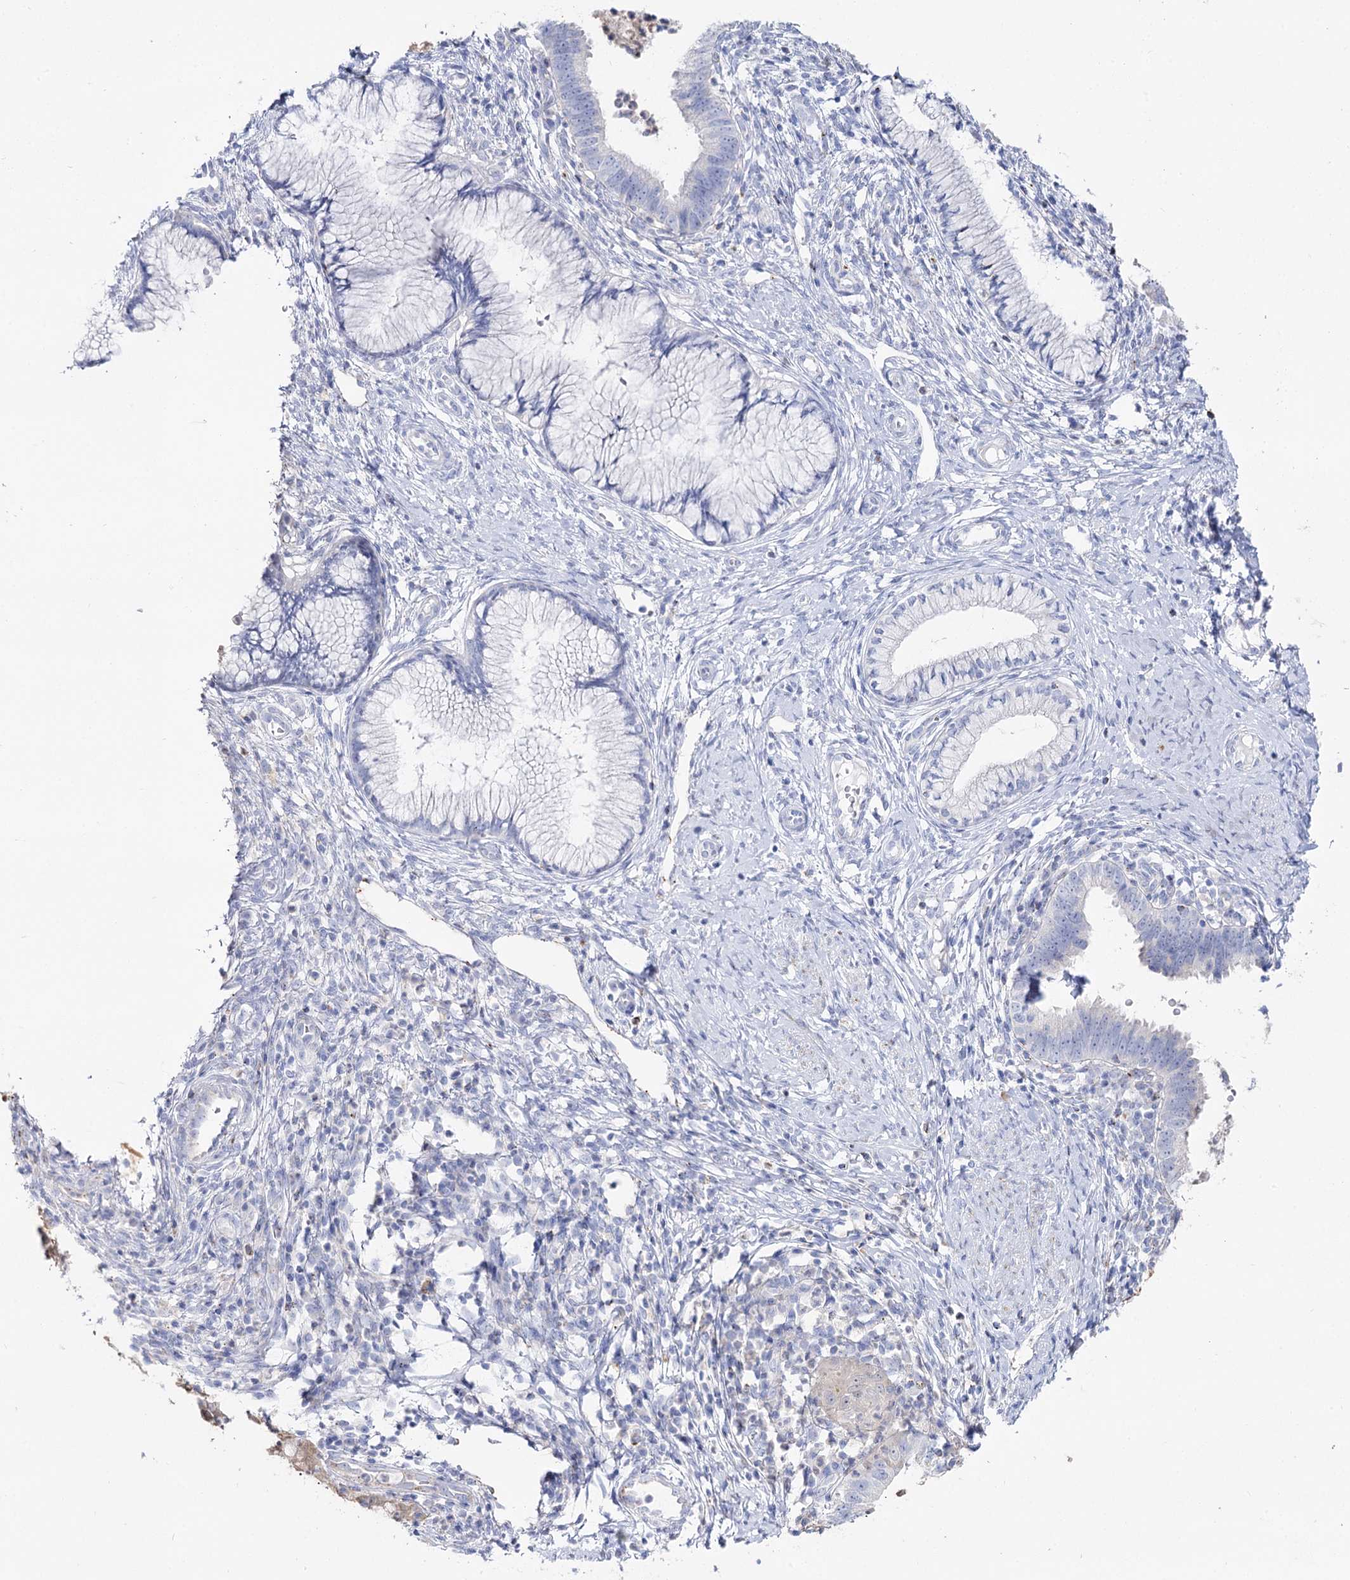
{"staining": {"intensity": "negative", "quantity": "none", "location": "none"}, "tissue": "cervical cancer", "cell_type": "Tumor cells", "image_type": "cancer", "snomed": [{"axis": "morphology", "description": "Adenocarcinoma, NOS"}, {"axis": "topography", "description": "Cervix"}], "caption": "An IHC image of cervical cancer is shown. There is no staining in tumor cells of cervical cancer. The staining is performed using DAB (3,3'-diaminobenzidine) brown chromogen with nuclei counter-stained in using hematoxylin.", "gene": "SLC3A1", "patient": {"sex": "female", "age": 36}}